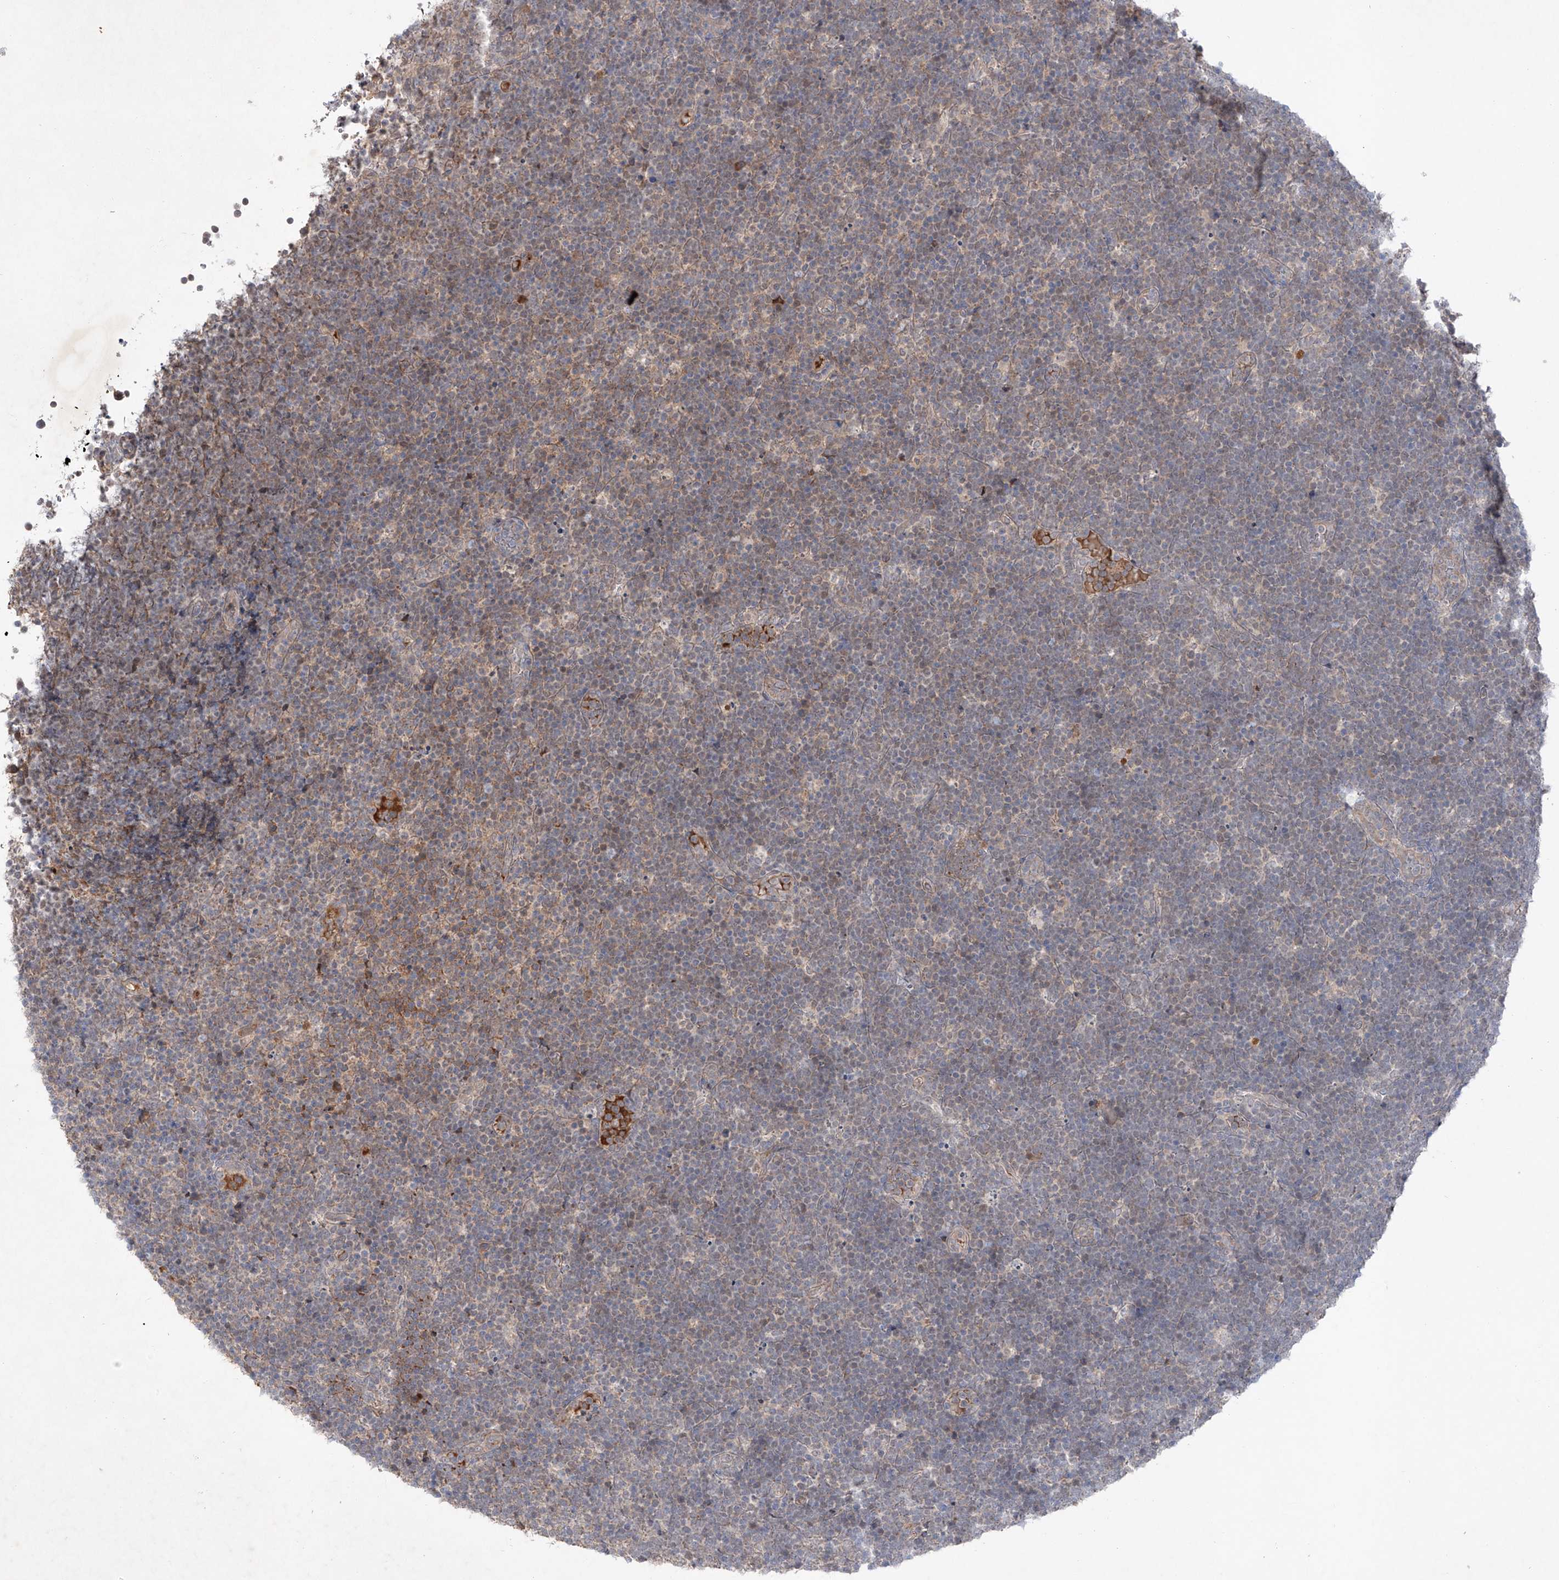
{"staining": {"intensity": "weak", "quantity": "<25%", "location": "cytoplasmic/membranous"}, "tissue": "lymphoma", "cell_type": "Tumor cells", "image_type": "cancer", "snomed": [{"axis": "morphology", "description": "Malignant lymphoma, non-Hodgkin's type, High grade"}, {"axis": "topography", "description": "Lymph node"}], "caption": "Lymphoma stained for a protein using immunohistochemistry displays no positivity tumor cells.", "gene": "FAM135A", "patient": {"sex": "male", "age": 13}}